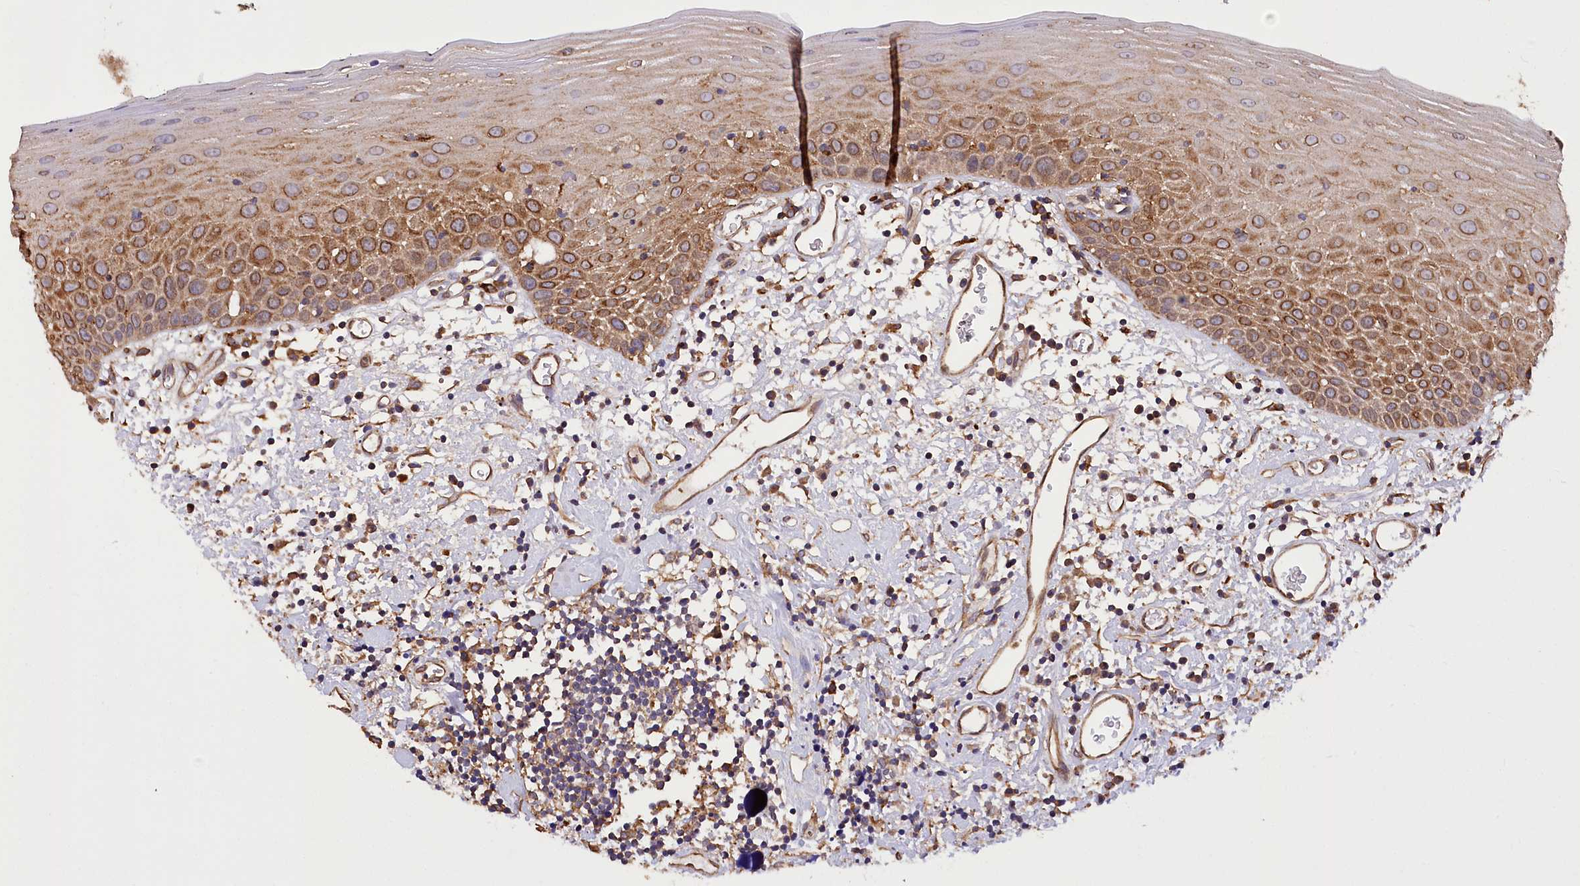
{"staining": {"intensity": "strong", "quantity": ">75%", "location": "cytoplasmic/membranous"}, "tissue": "oral mucosa", "cell_type": "Squamous epithelial cells", "image_type": "normal", "snomed": [{"axis": "morphology", "description": "Normal tissue, NOS"}, {"axis": "topography", "description": "Oral tissue"}], "caption": "A micrograph of human oral mucosa stained for a protein reveals strong cytoplasmic/membranous brown staining in squamous epithelial cells.", "gene": "DPP3", "patient": {"sex": "male", "age": 74}}